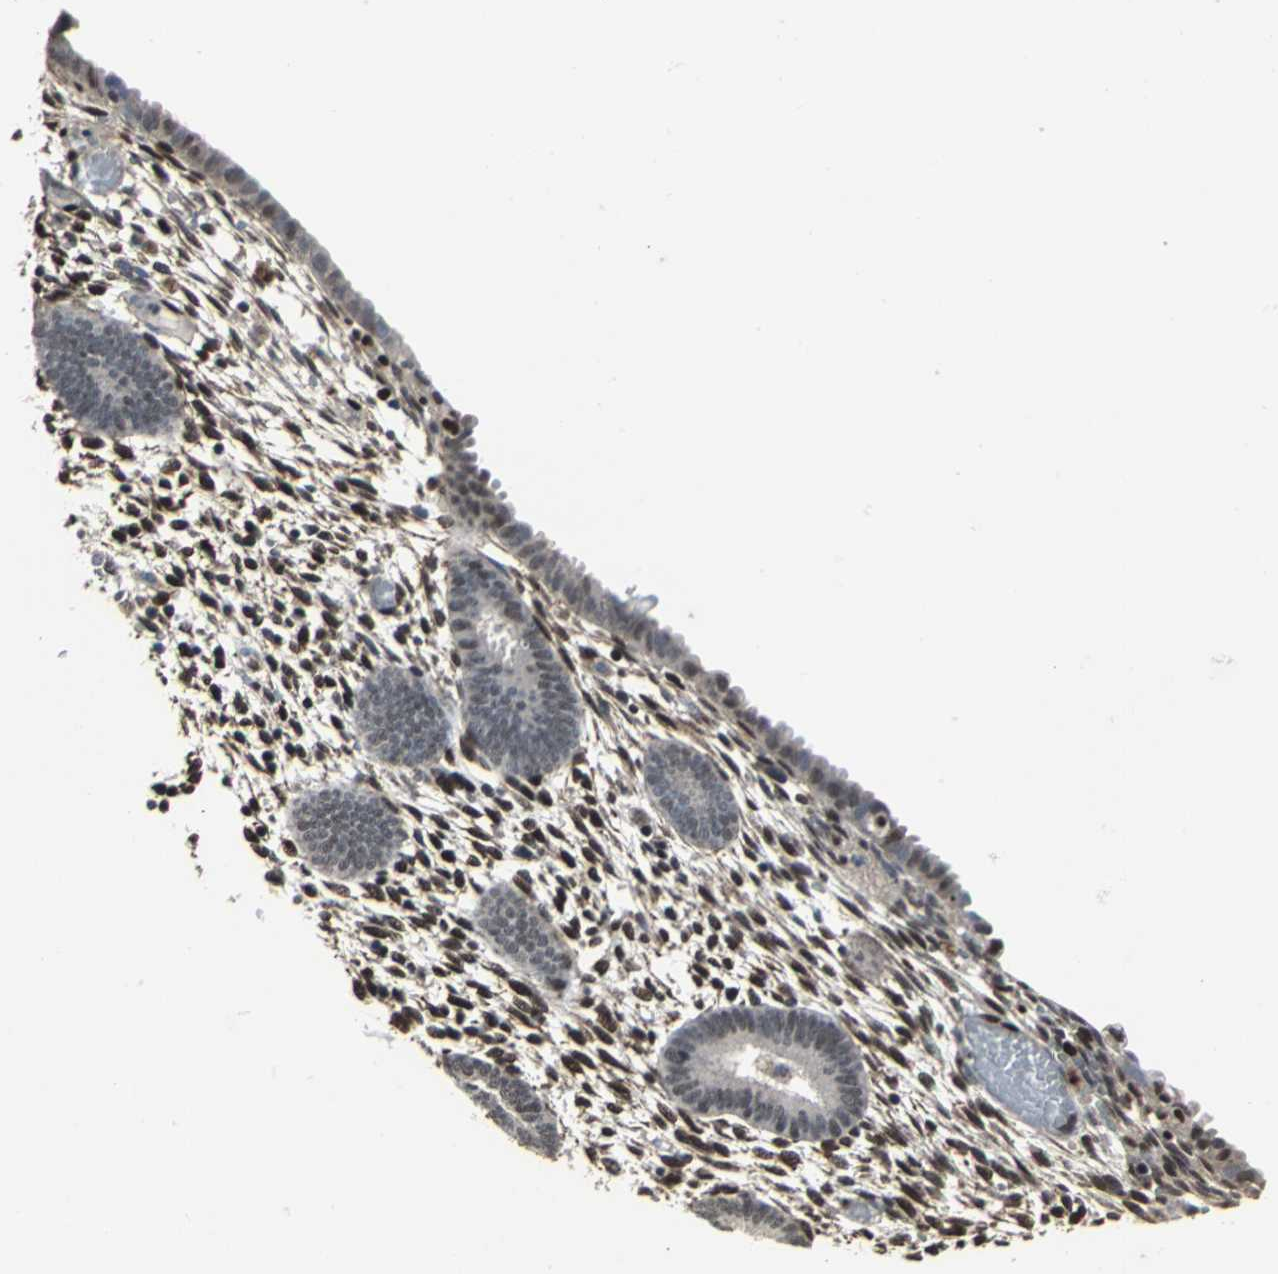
{"staining": {"intensity": "strong", "quantity": "25%-75%", "location": "nuclear"}, "tissue": "endometrium", "cell_type": "Cells in endometrial stroma", "image_type": "normal", "snomed": [{"axis": "morphology", "description": "Normal tissue, NOS"}, {"axis": "topography", "description": "Endometrium"}], "caption": "Approximately 25%-75% of cells in endometrial stroma in normal endometrium show strong nuclear protein staining as visualized by brown immunohistochemical staining.", "gene": "SRF", "patient": {"sex": "female", "age": 57}}